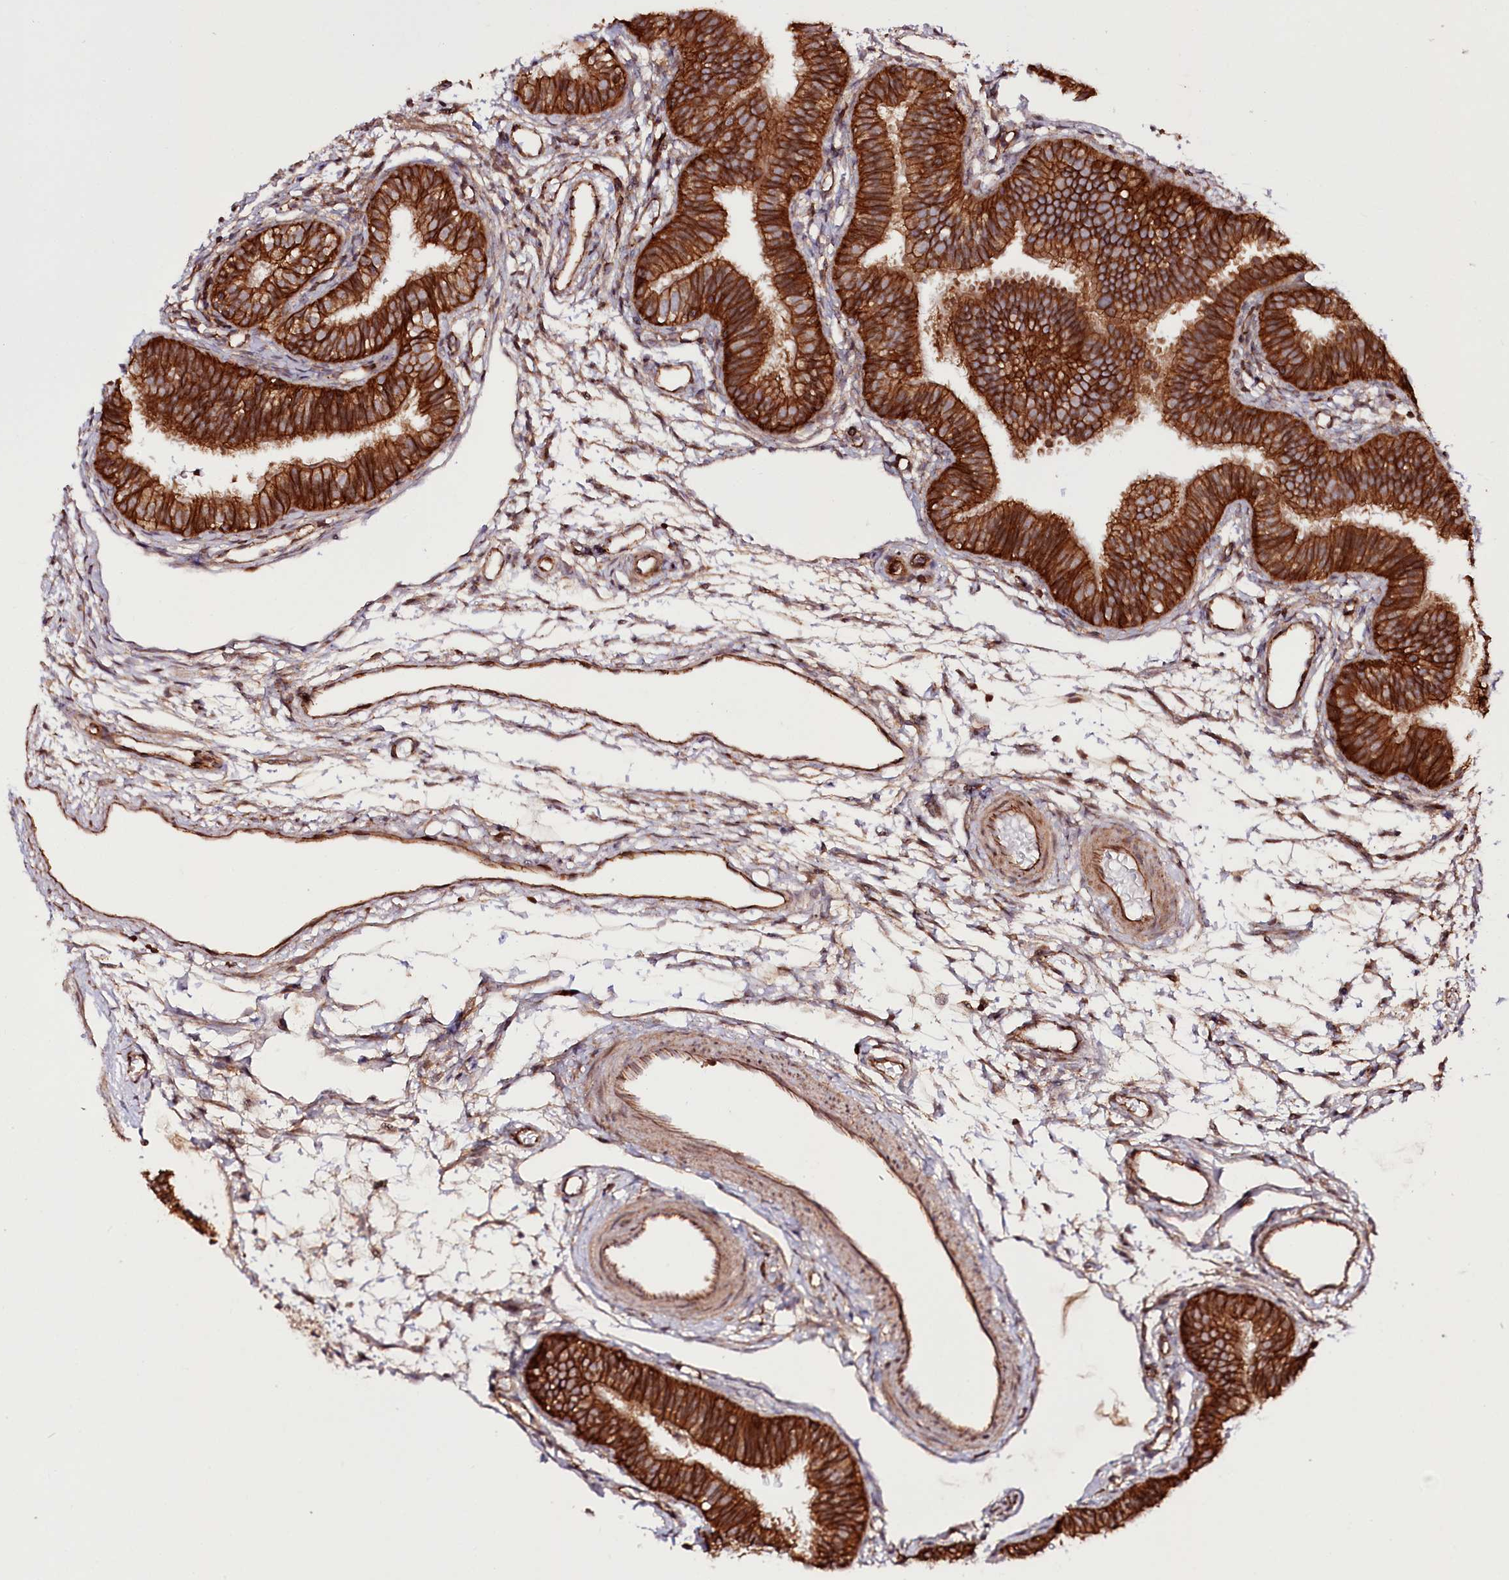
{"staining": {"intensity": "strong", "quantity": ">75%", "location": "cytoplasmic/membranous"}, "tissue": "fallopian tube", "cell_type": "Glandular cells", "image_type": "normal", "snomed": [{"axis": "morphology", "description": "Normal tissue, NOS"}, {"axis": "topography", "description": "Fallopian tube"}], "caption": "Immunohistochemistry of unremarkable human fallopian tube displays high levels of strong cytoplasmic/membranous positivity in about >75% of glandular cells.", "gene": "DHX29", "patient": {"sex": "female", "age": 35}}